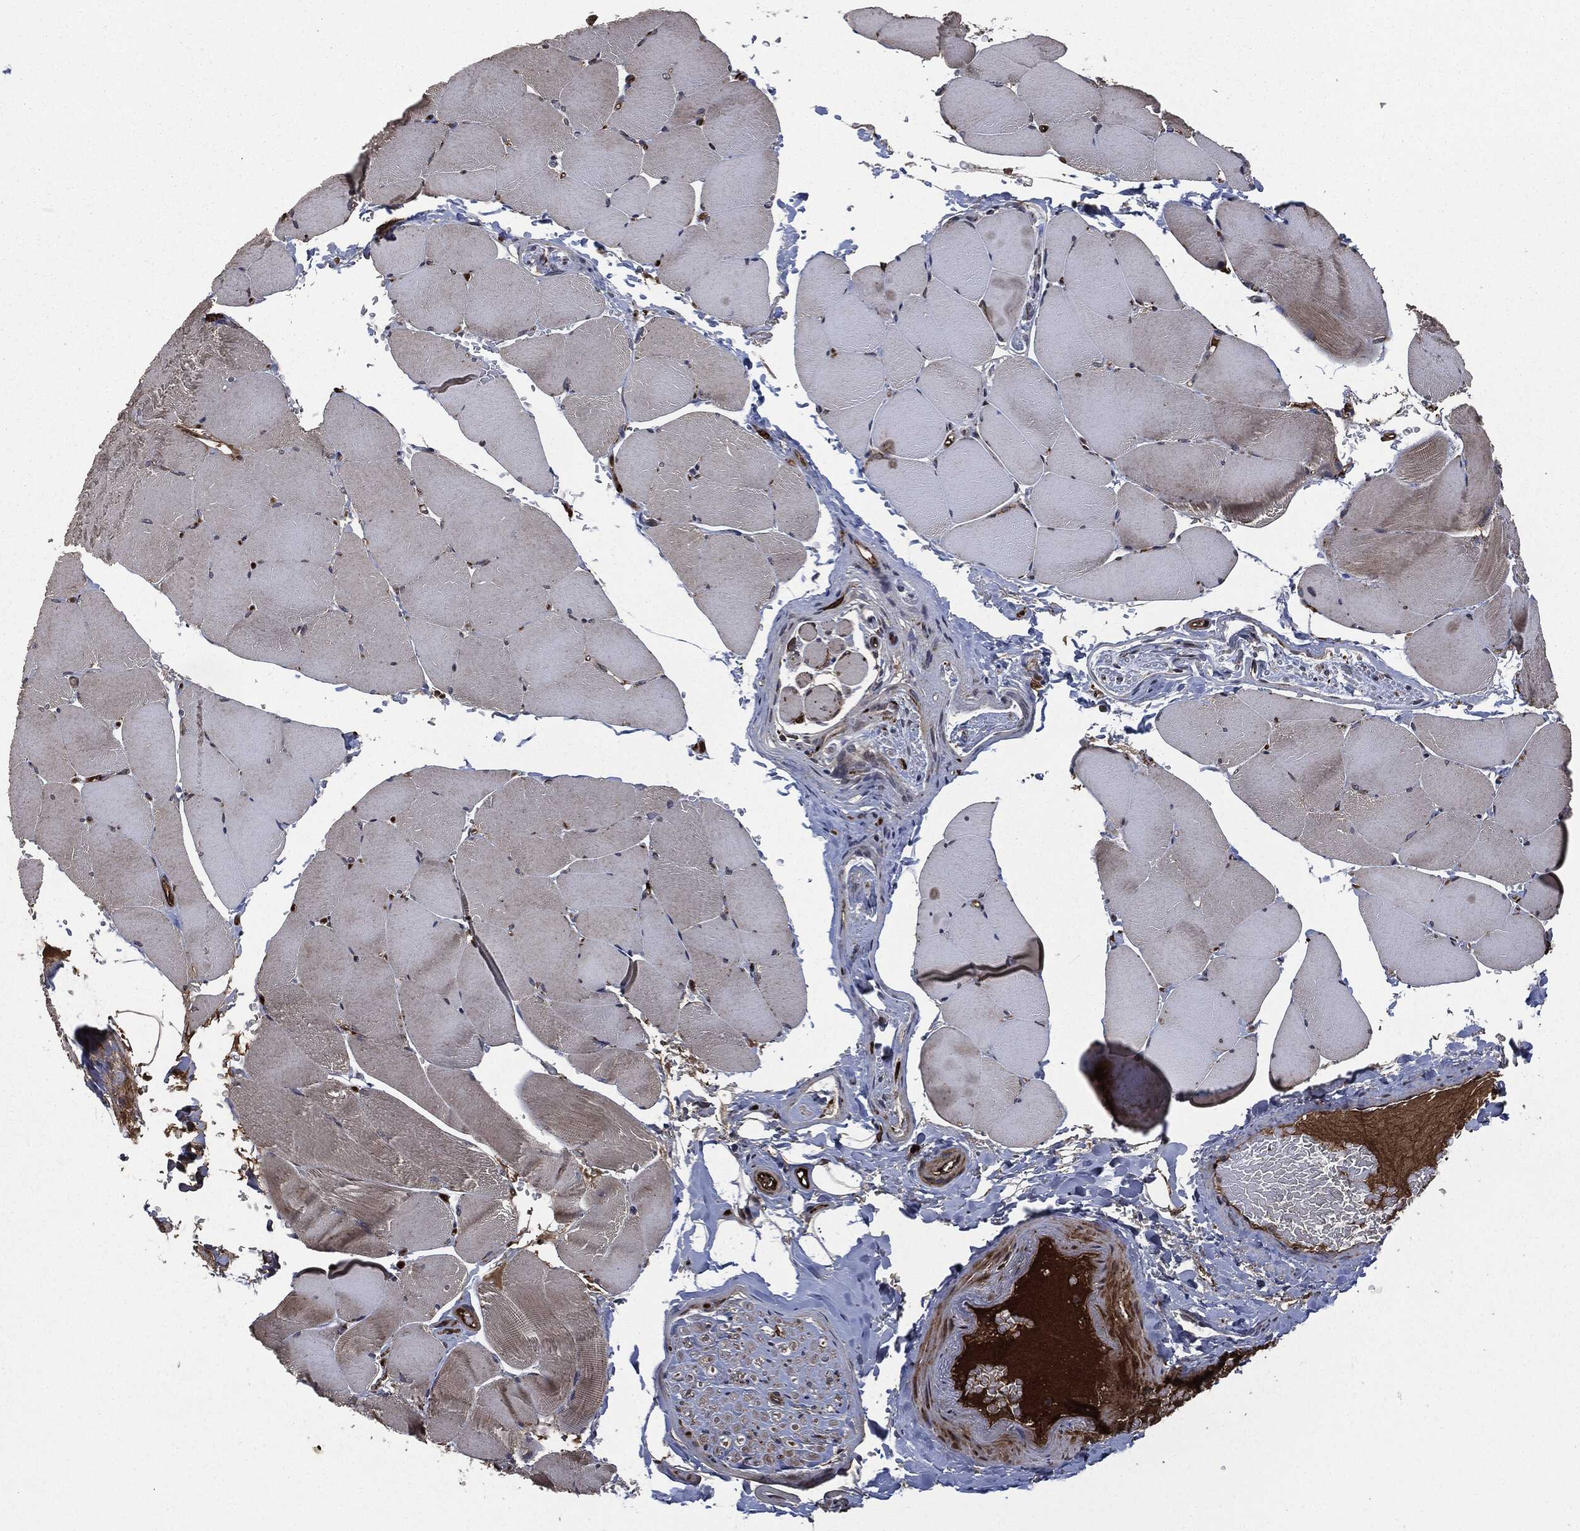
{"staining": {"intensity": "moderate", "quantity": "<25%", "location": "cytoplasmic/membranous"}, "tissue": "skeletal muscle", "cell_type": "Myocytes", "image_type": "normal", "snomed": [{"axis": "morphology", "description": "Normal tissue, NOS"}, {"axis": "topography", "description": "Skeletal muscle"}], "caption": "An image showing moderate cytoplasmic/membranous positivity in approximately <25% of myocytes in benign skeletal muscle, as visualized by brown immunohistochemical staining.", "gene": "CRABP2", "patient": {"sex": "female", "age": 37}}